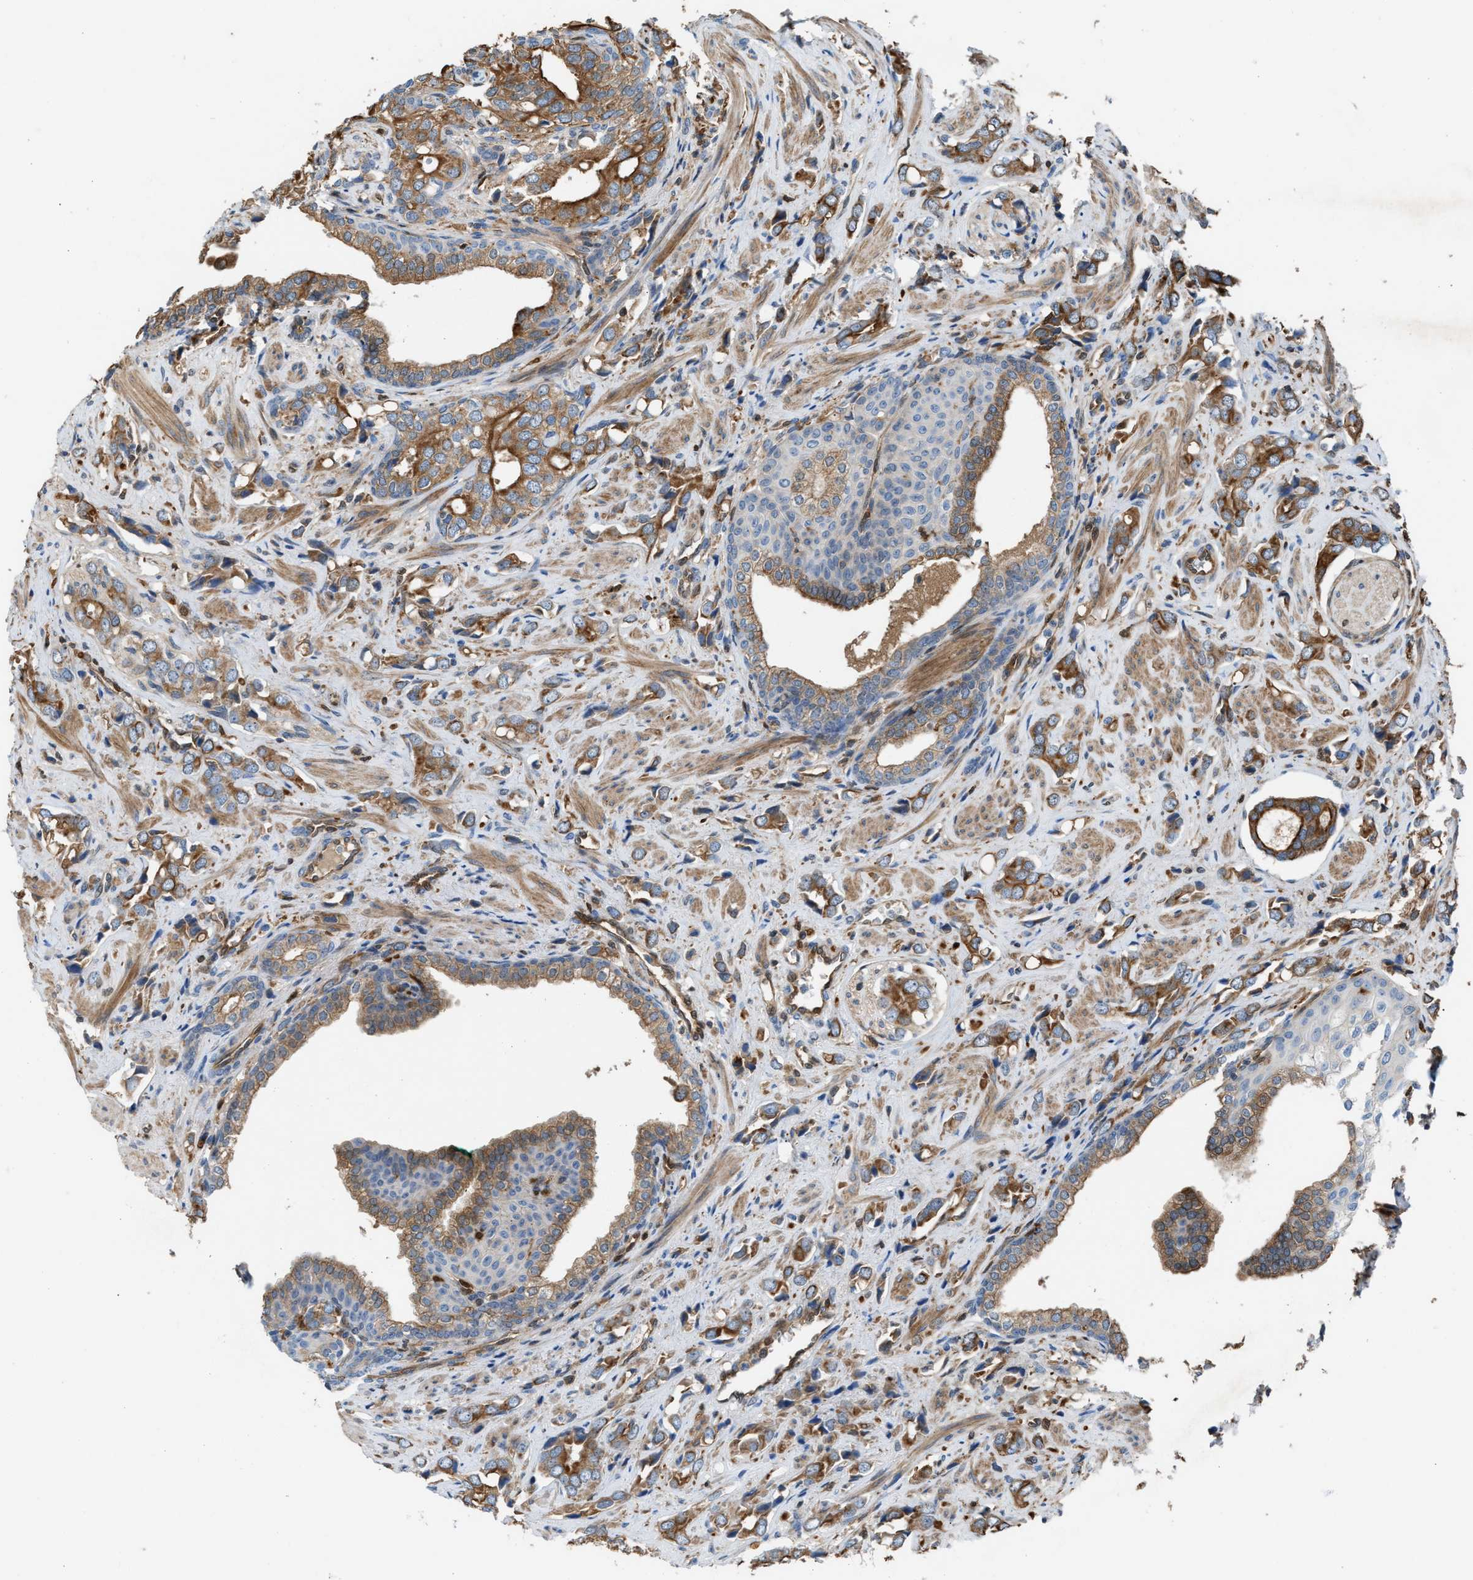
{"staining": {"intensity": "moderate", "quantity": ">75%", "location": "cytoplasmic/membranous"}, "tissue": "prostate cancer", "cell_type": "Tumor cells", "image_type": "cancer", "snomed": [{"axis": "morphology", "description": "Adenocarcinoma, High grade"}, {"axis": "topography", "description": "Prostate"}], "caption": "Immunohistochemistry histopathology image of neoplastic tissue: human adenocarcinoma (high-grade) (prostate) stained using immunohistochemistry (IHC) displays medium levels of moderate protein expression localized specifically in the cytoplasmic/membranous of tumor cells, appearing as a cytoplasmic/membranous brown color.", "gene": "TPK1", "patient": {"sex": "male", "age": 52}}